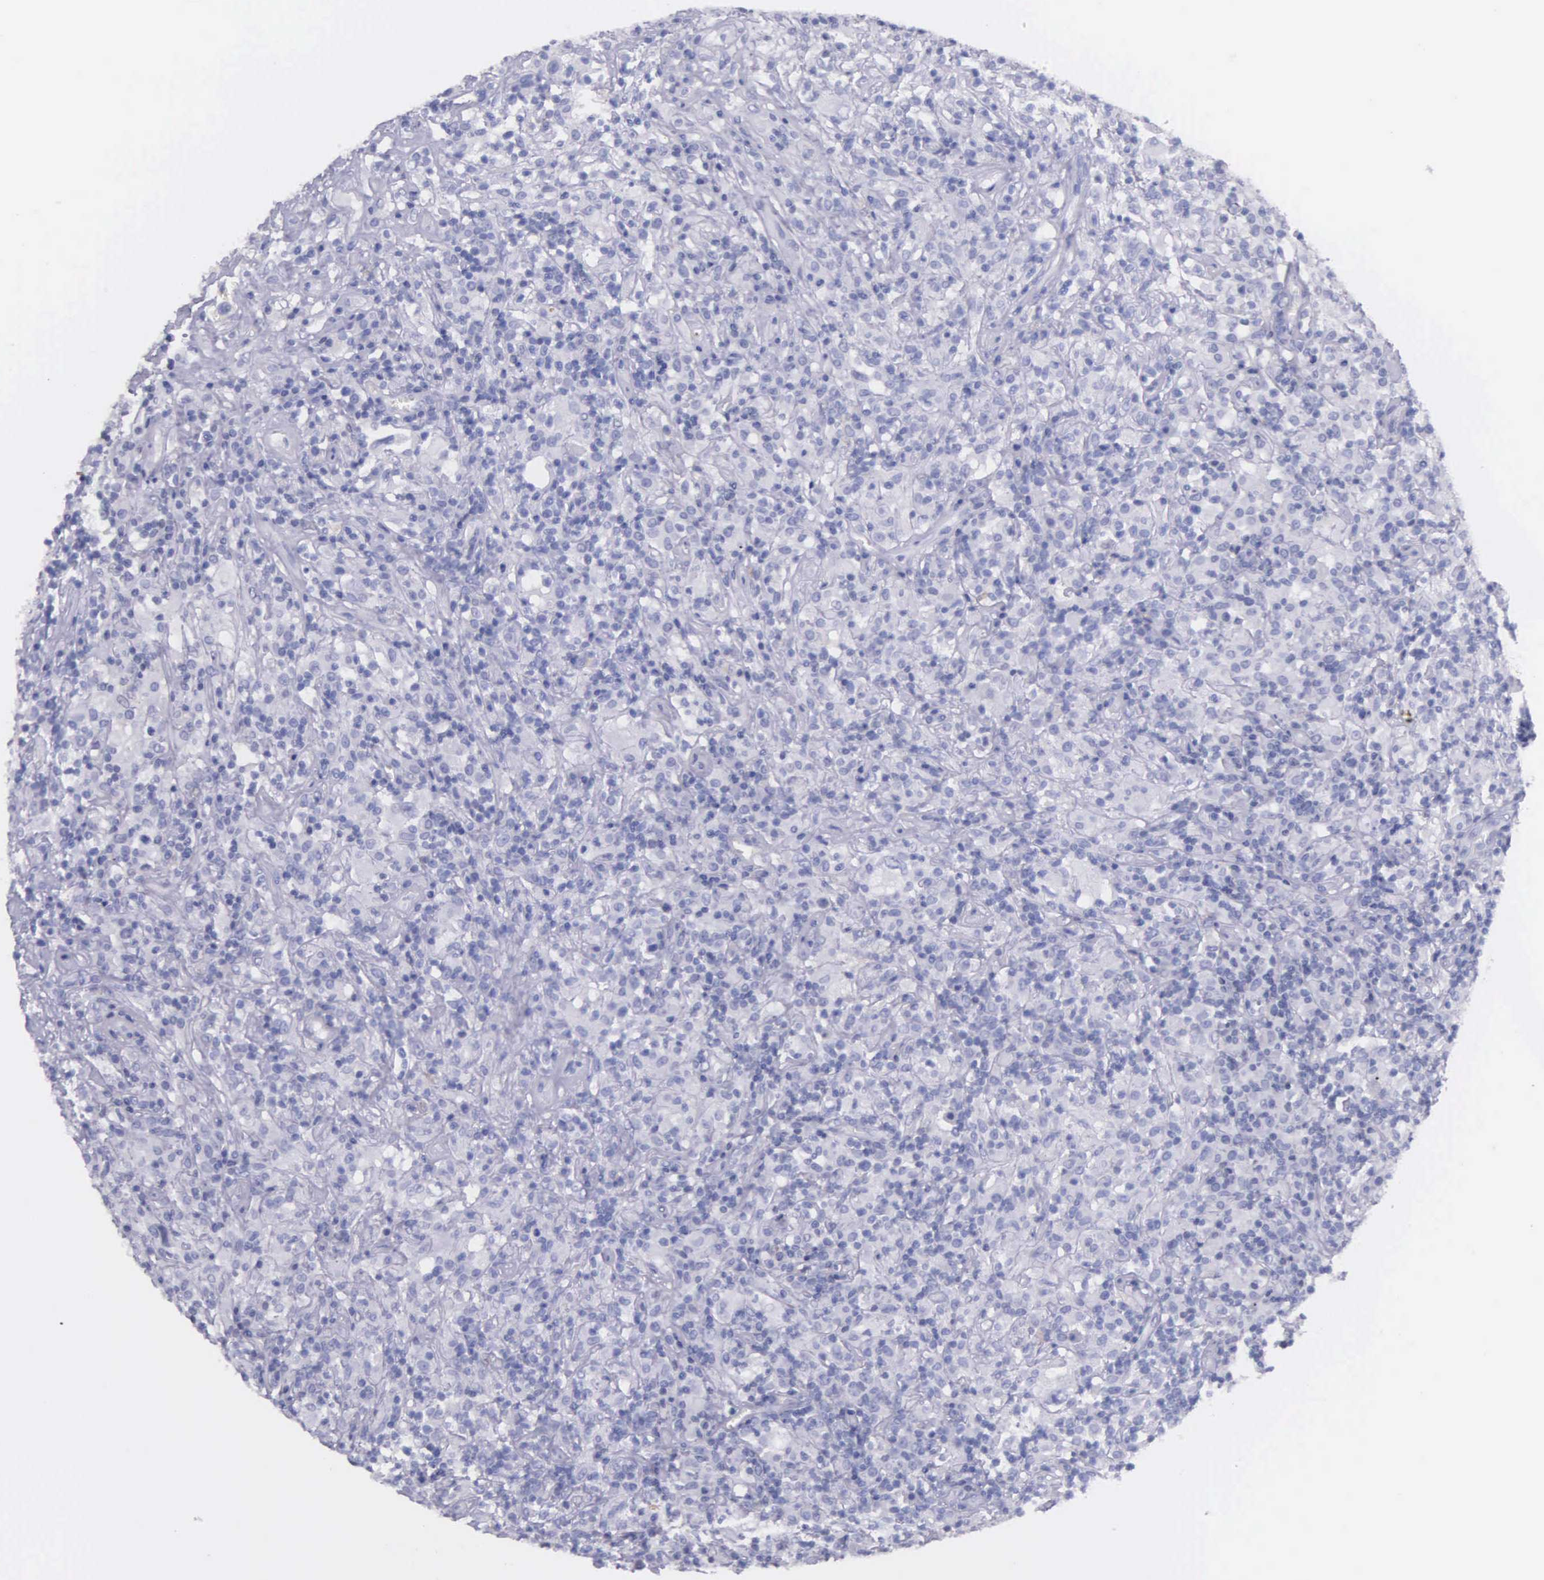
{"staining": {"intensity": "negative", "quantity": "none", "location": "none"}, "tissue": "lymphoma", "cell_type": "Tumor cells", "image_type": "cancer", "snomed": [{"axis": "morphology", "description": "Hodgkin's disease, NOS"}, {"axis": "topography", "description": "Lymph node"}], "caption": "Immunohistochemistry of human lymphoma demonstrates no expression in tumor cells.", "gene": "GSTT2", "patient": {"sex": "male", "age": 46}}